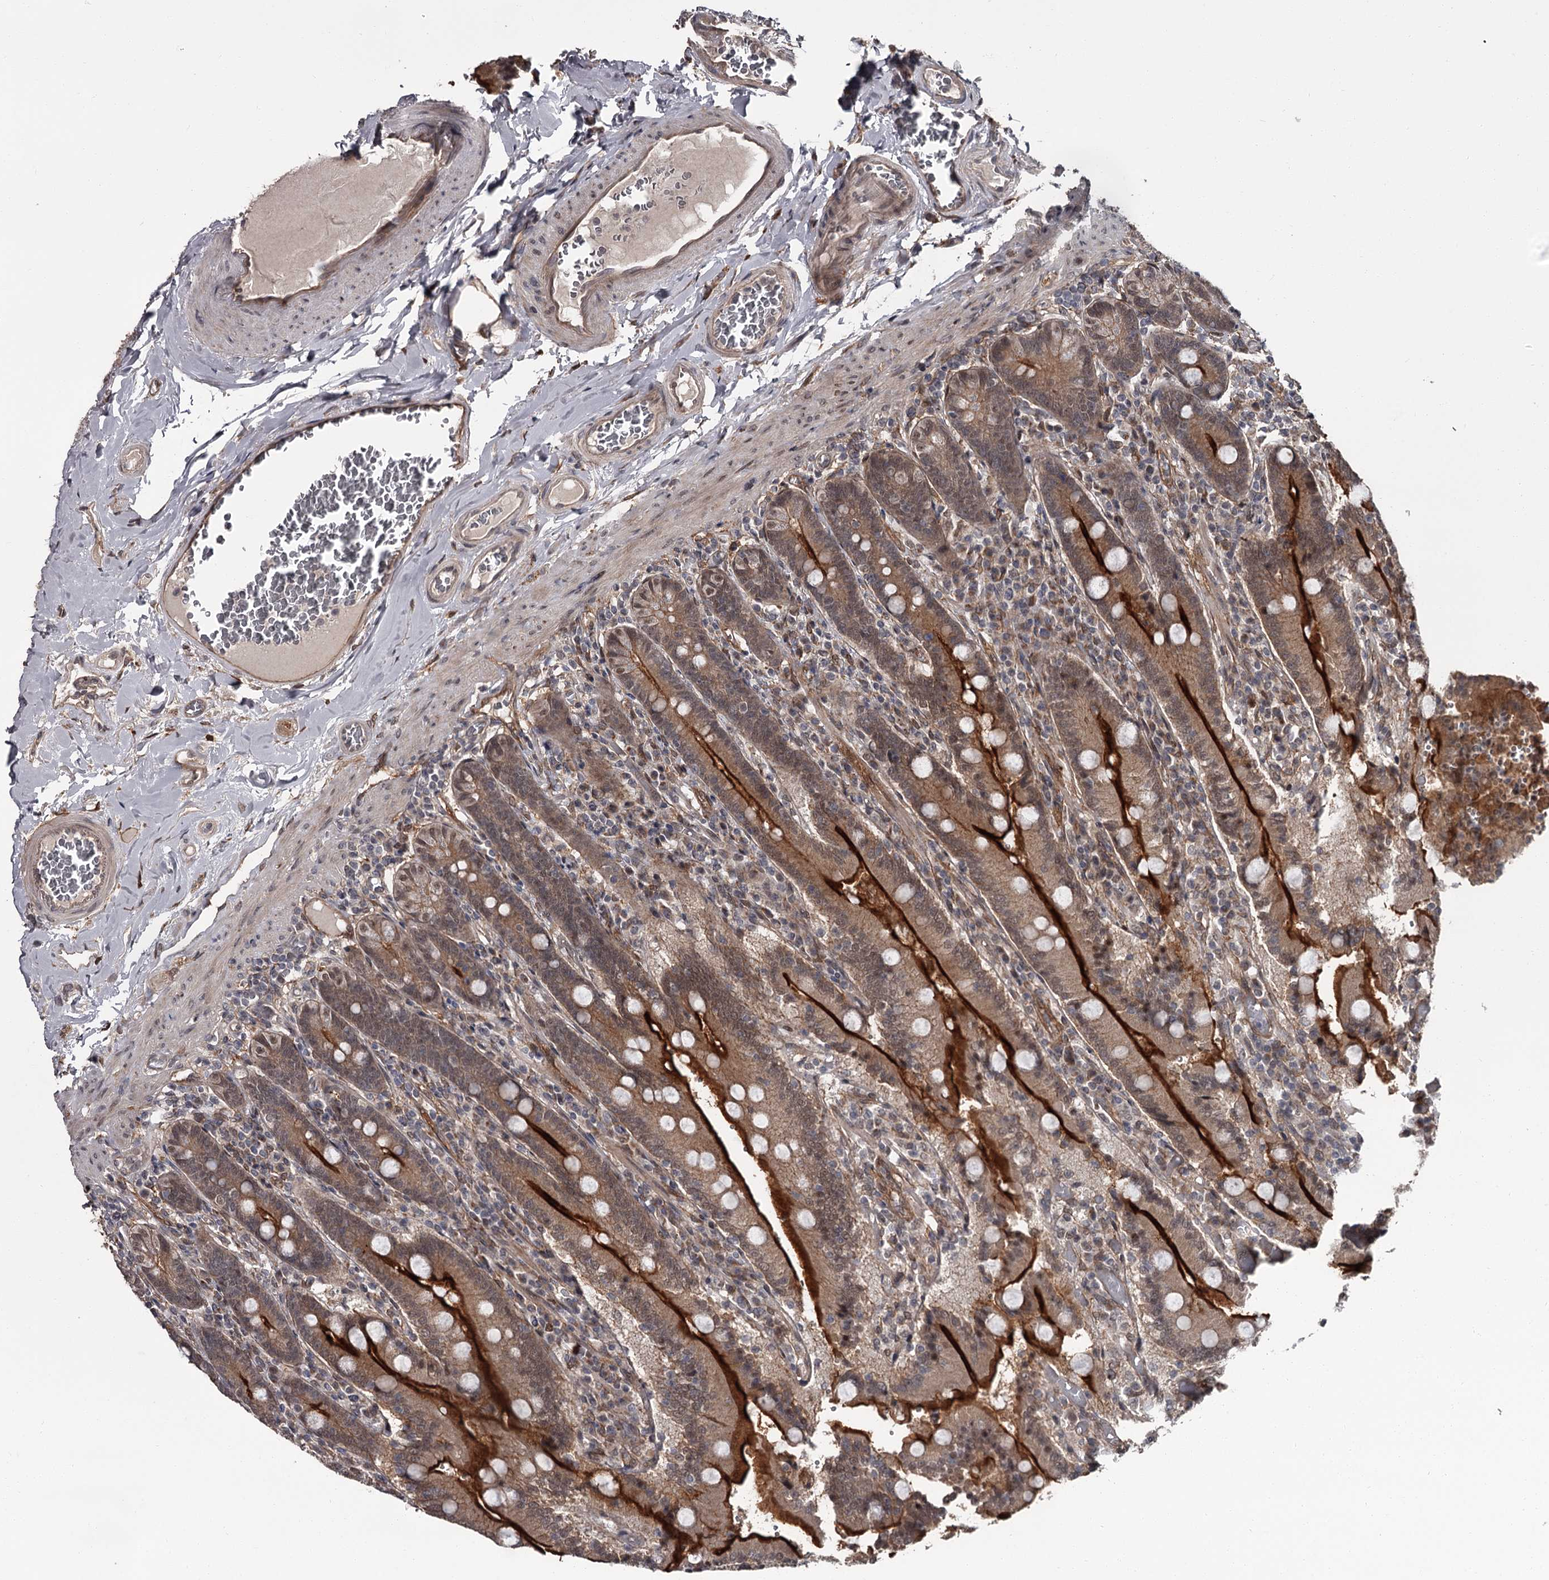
{"staining": {"intensity": "strong", "quantity": "25%-75%", "location": "cytoplasmic/membranous"}, "tissue": "duodenum", "cell_type": "Glandular cells", "image_type": "normal", "snomed": [{"axis": "morphology", "description": "Normal tissue, NOS"}, {"axis": "topography", "description": "Duodenum"}], "caption": "This histopathology image shows benign duodenum stained with immunohistochemistry (IHC) to label a protein in brown. The cytoplasmic/membranous of glandular cells show strong positivity for the protein. Nuclei are counter-stained blue.", "gene": "CDC42EP2", "patient": {"sex": "female", "age": 62}}